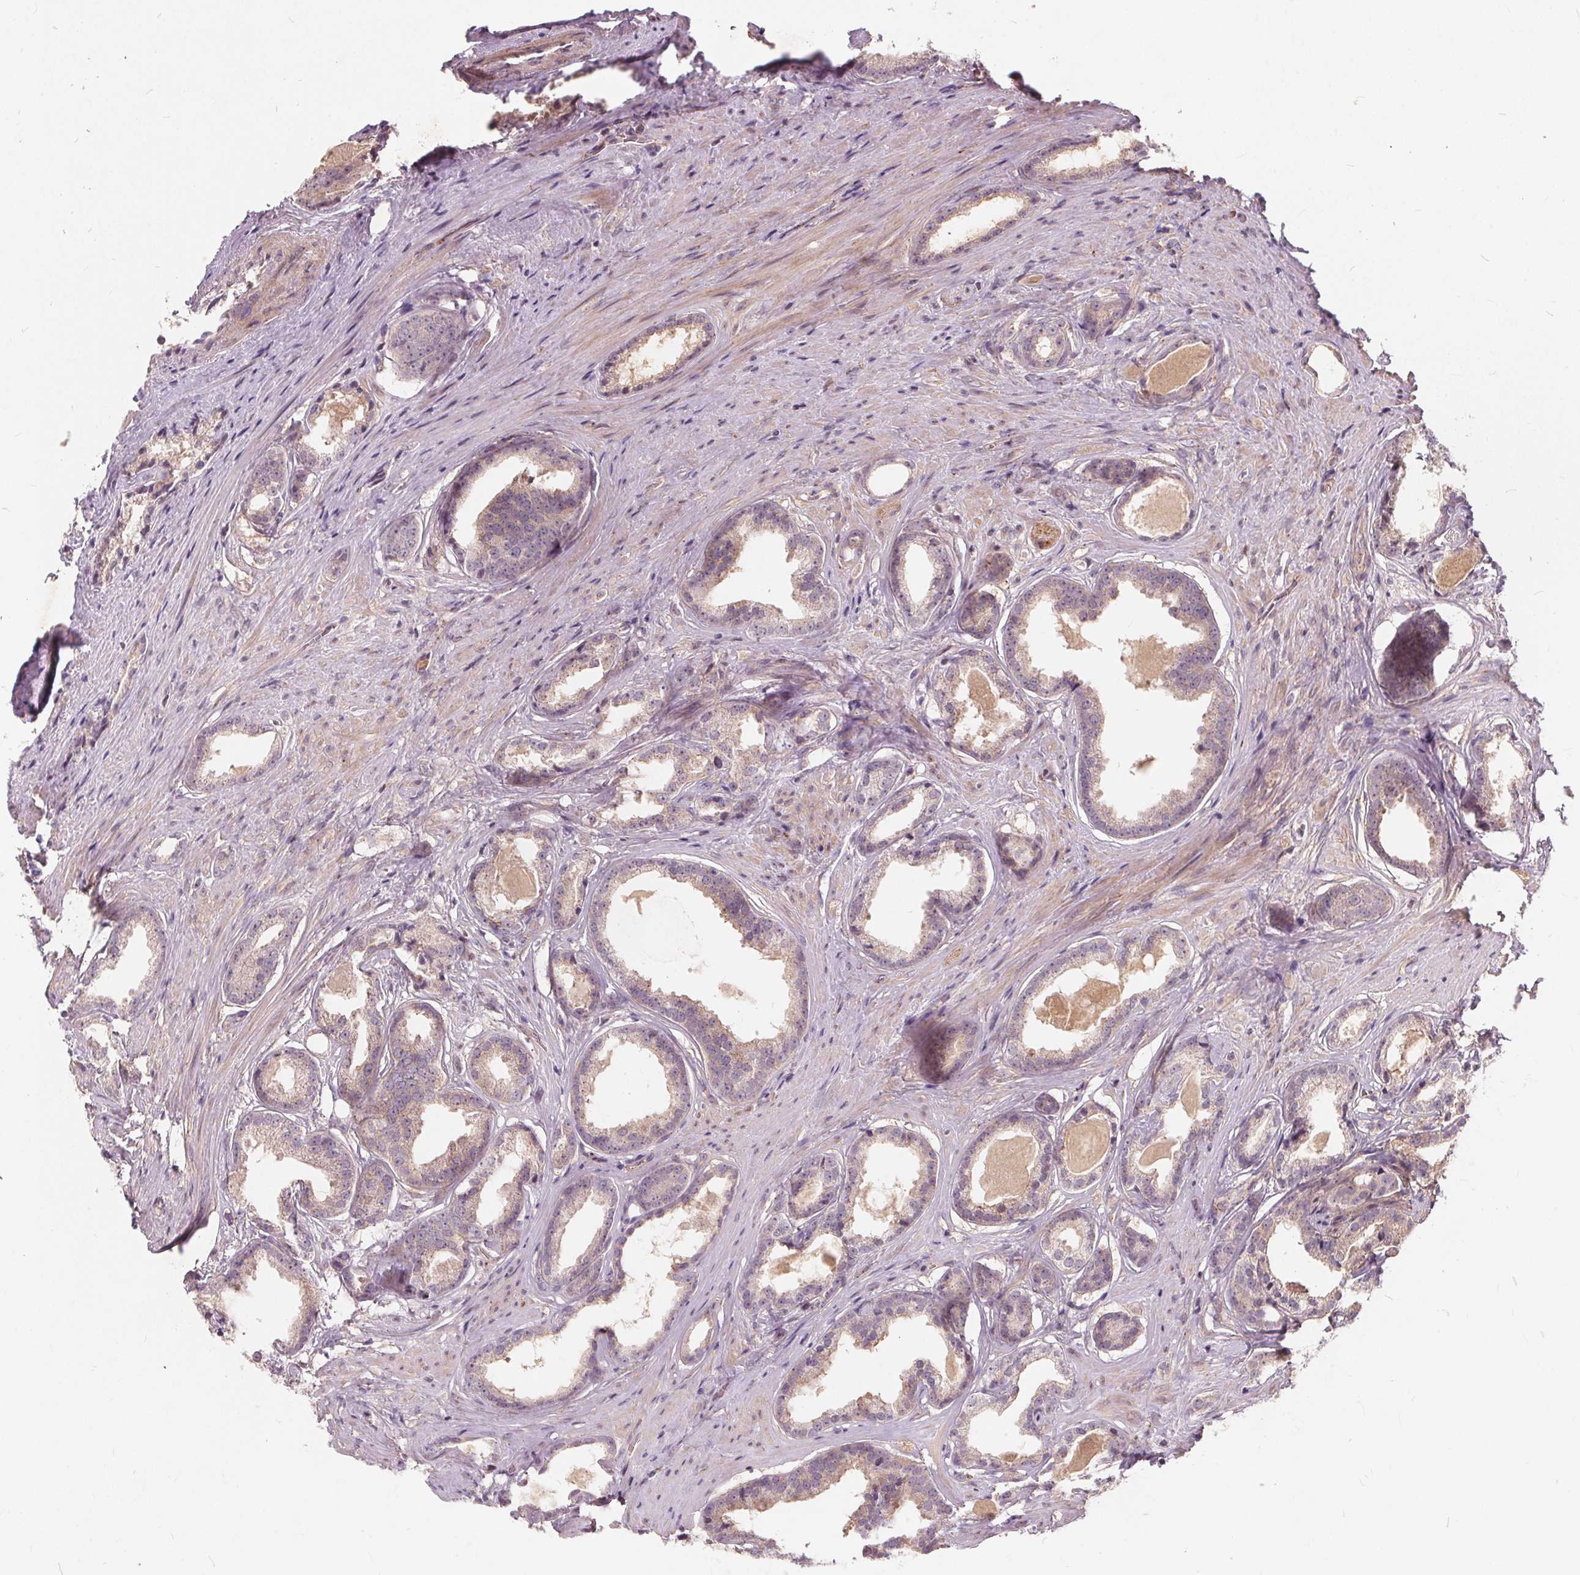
{"staining": {"intensity": "negative", "quantity": "none", "location": "none"}, "tissue": "prostate cancer", "cell_type": "Tumor cells", "image_type": "cancer", "snomed": [{"axis": "morphology", "description": "Adenocarcinoma, Low grade"}, {"axis": "topography", "description": "Prostate"}], "caption": "Human prostate adenocarcinoma (low-grade) stained for a protein using immunohistochemistry exhibits no staining in tumor cells.", "gene": "CSNK1G2", "patient": {"sex": "male", "age": 65}}